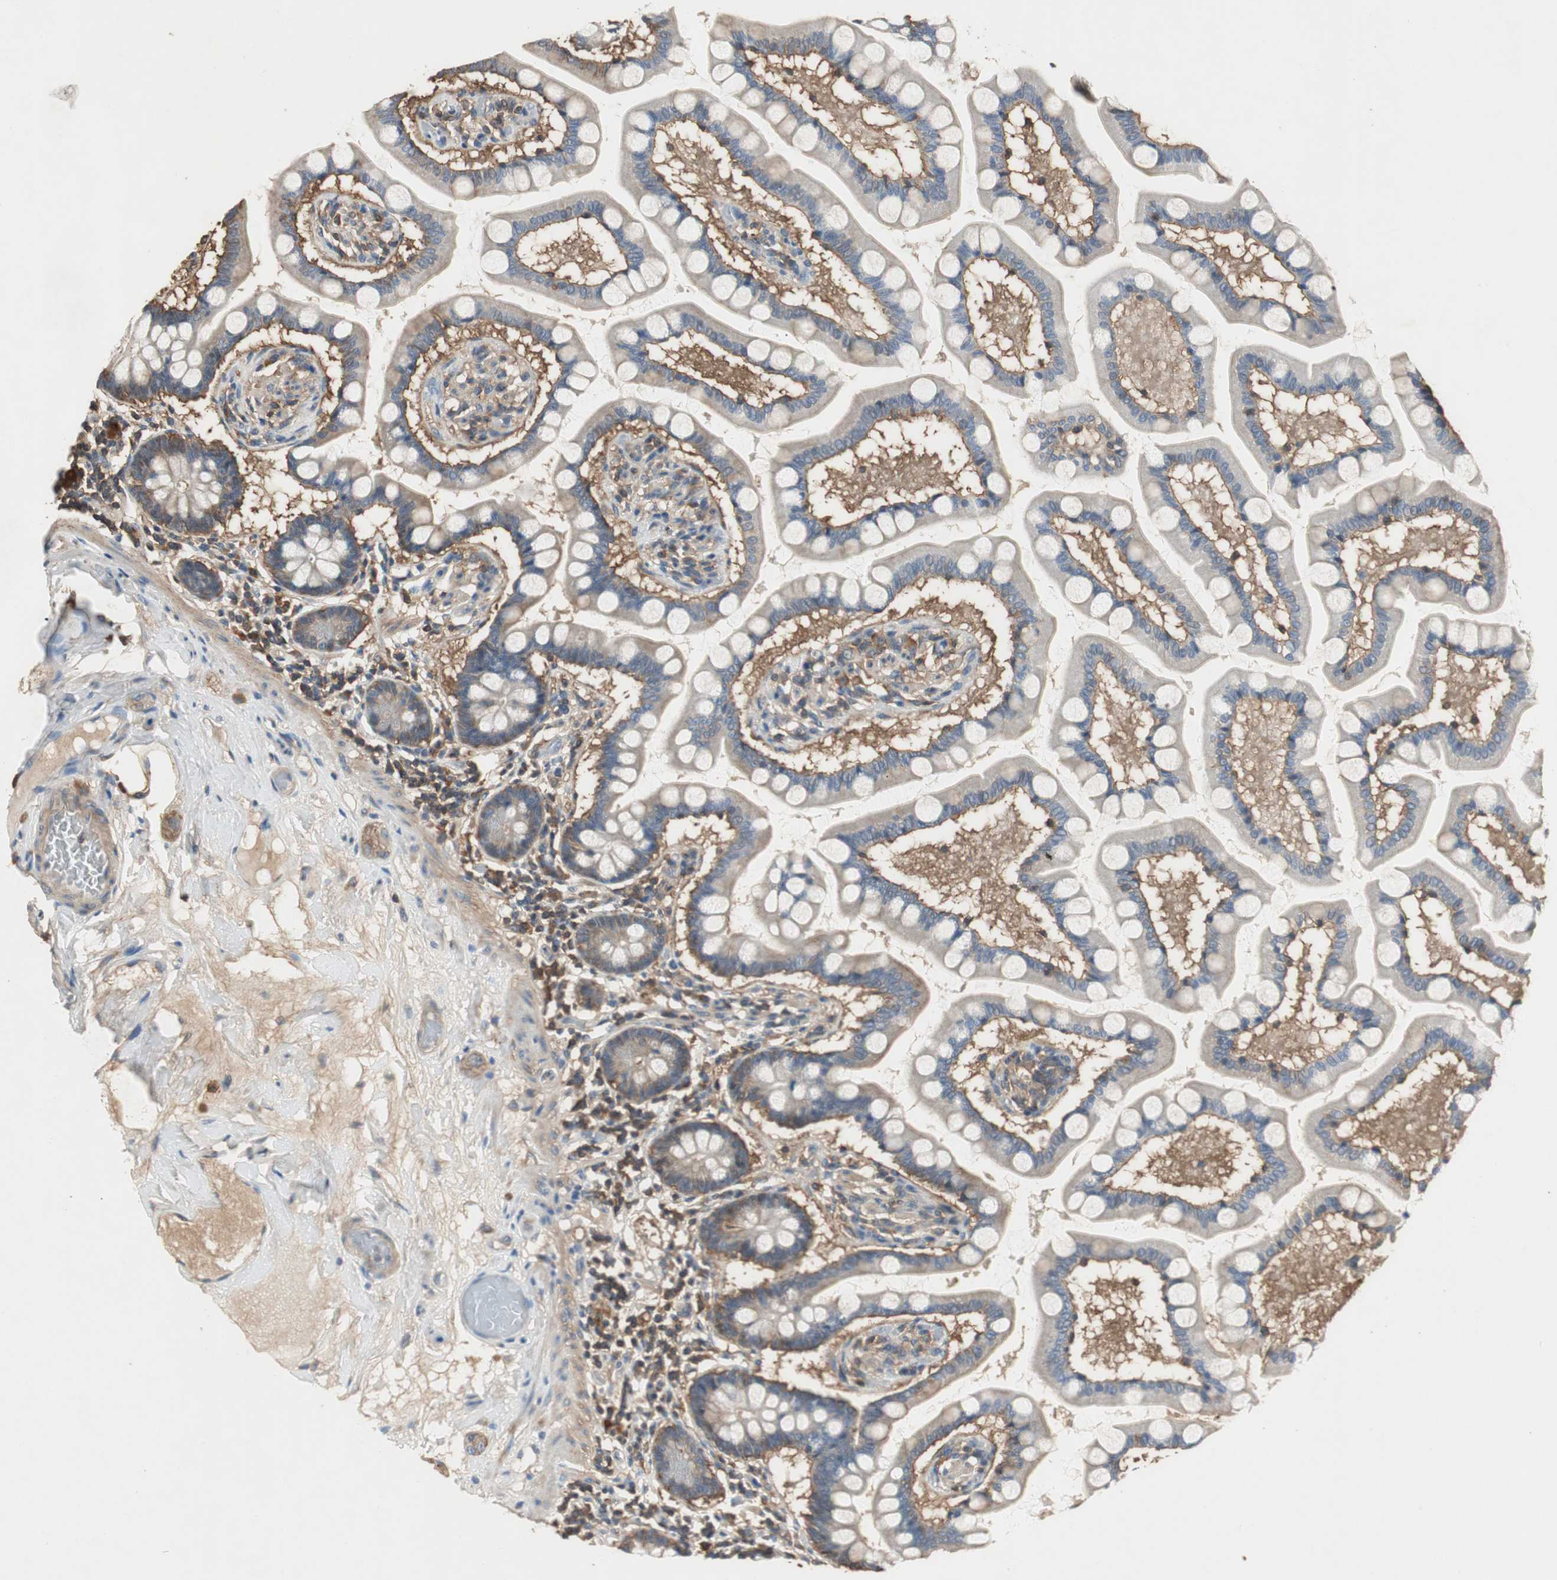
{"staining": {"intensity": "weak", "quantity": ">75%", "location": "cytoplasmic/membranous"}, "tissue": "small intestine", "cell_type": "Glandular cells", "image_type": "normal", "snomed": [{"axis": "morphology", "description": "Normal tissue, NOS"}, {"axis": "topography", "description": "Small intestine"}], "caption": "Protein expression by IHC exhibits weak cytoplasmic/membranous staining in about >75% of glandular cells in normal small intestine.", "gene": "TNFRSF14", "patient": {"sex": "male", "age": 41}}